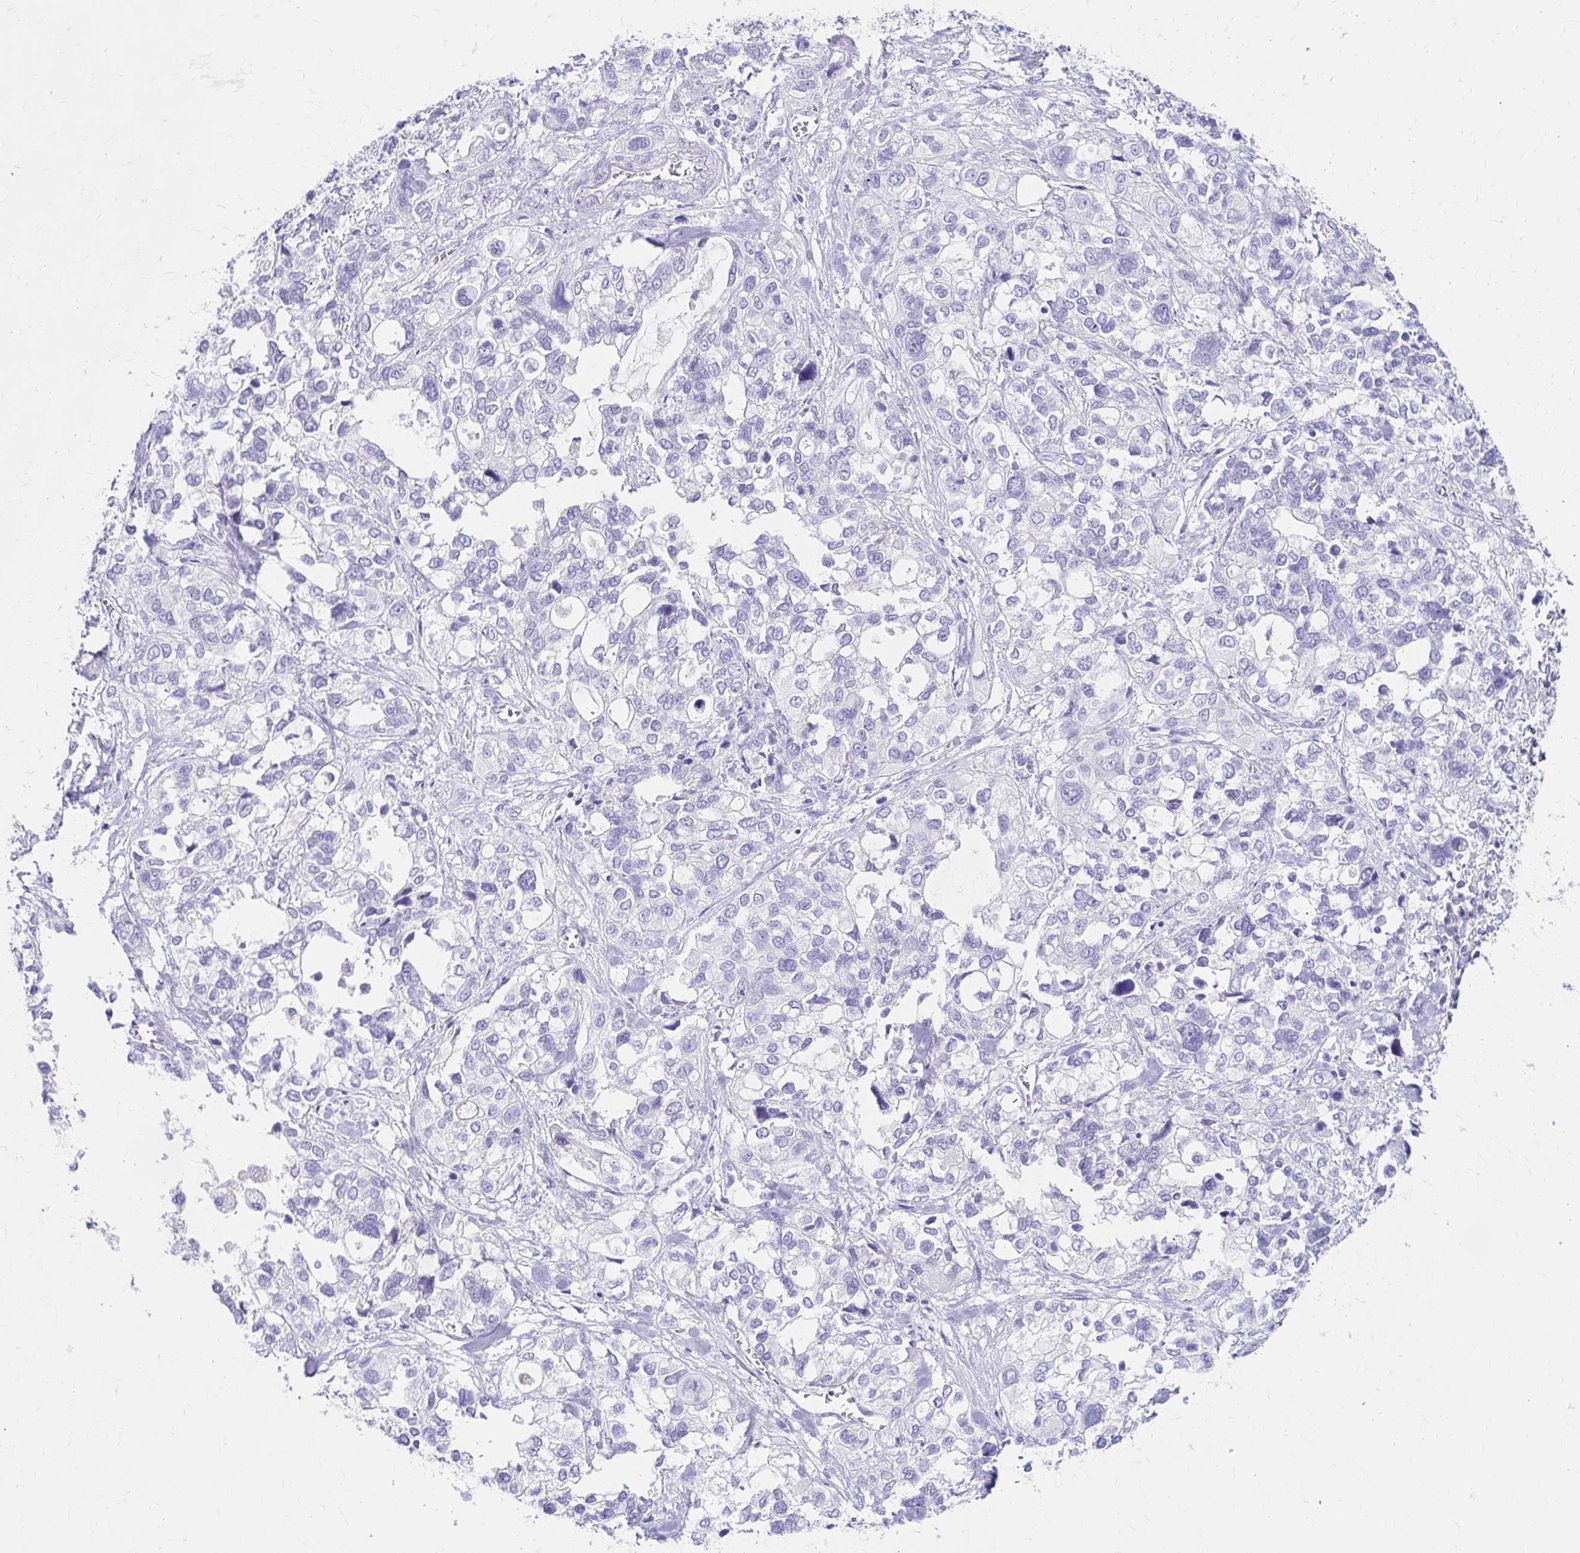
{"staining": {"intensity": "negative", "quantity": "none", "location": "none"}, "tissue": "stomach cancer", "cell_type": "Tumor cells", "image_type": "cancer", "snomed": [{"axis": "morphology", "description": "Adenocarcinoma, NOS"}, {"axis": "topography", "description": "Stomach, upper"}], "caption": "Tumor cells show no significant expression in stomach cancer (adenocarcinoma).", "gene": "AZGP1", "patient": {"sex": "female", "age": 81}}